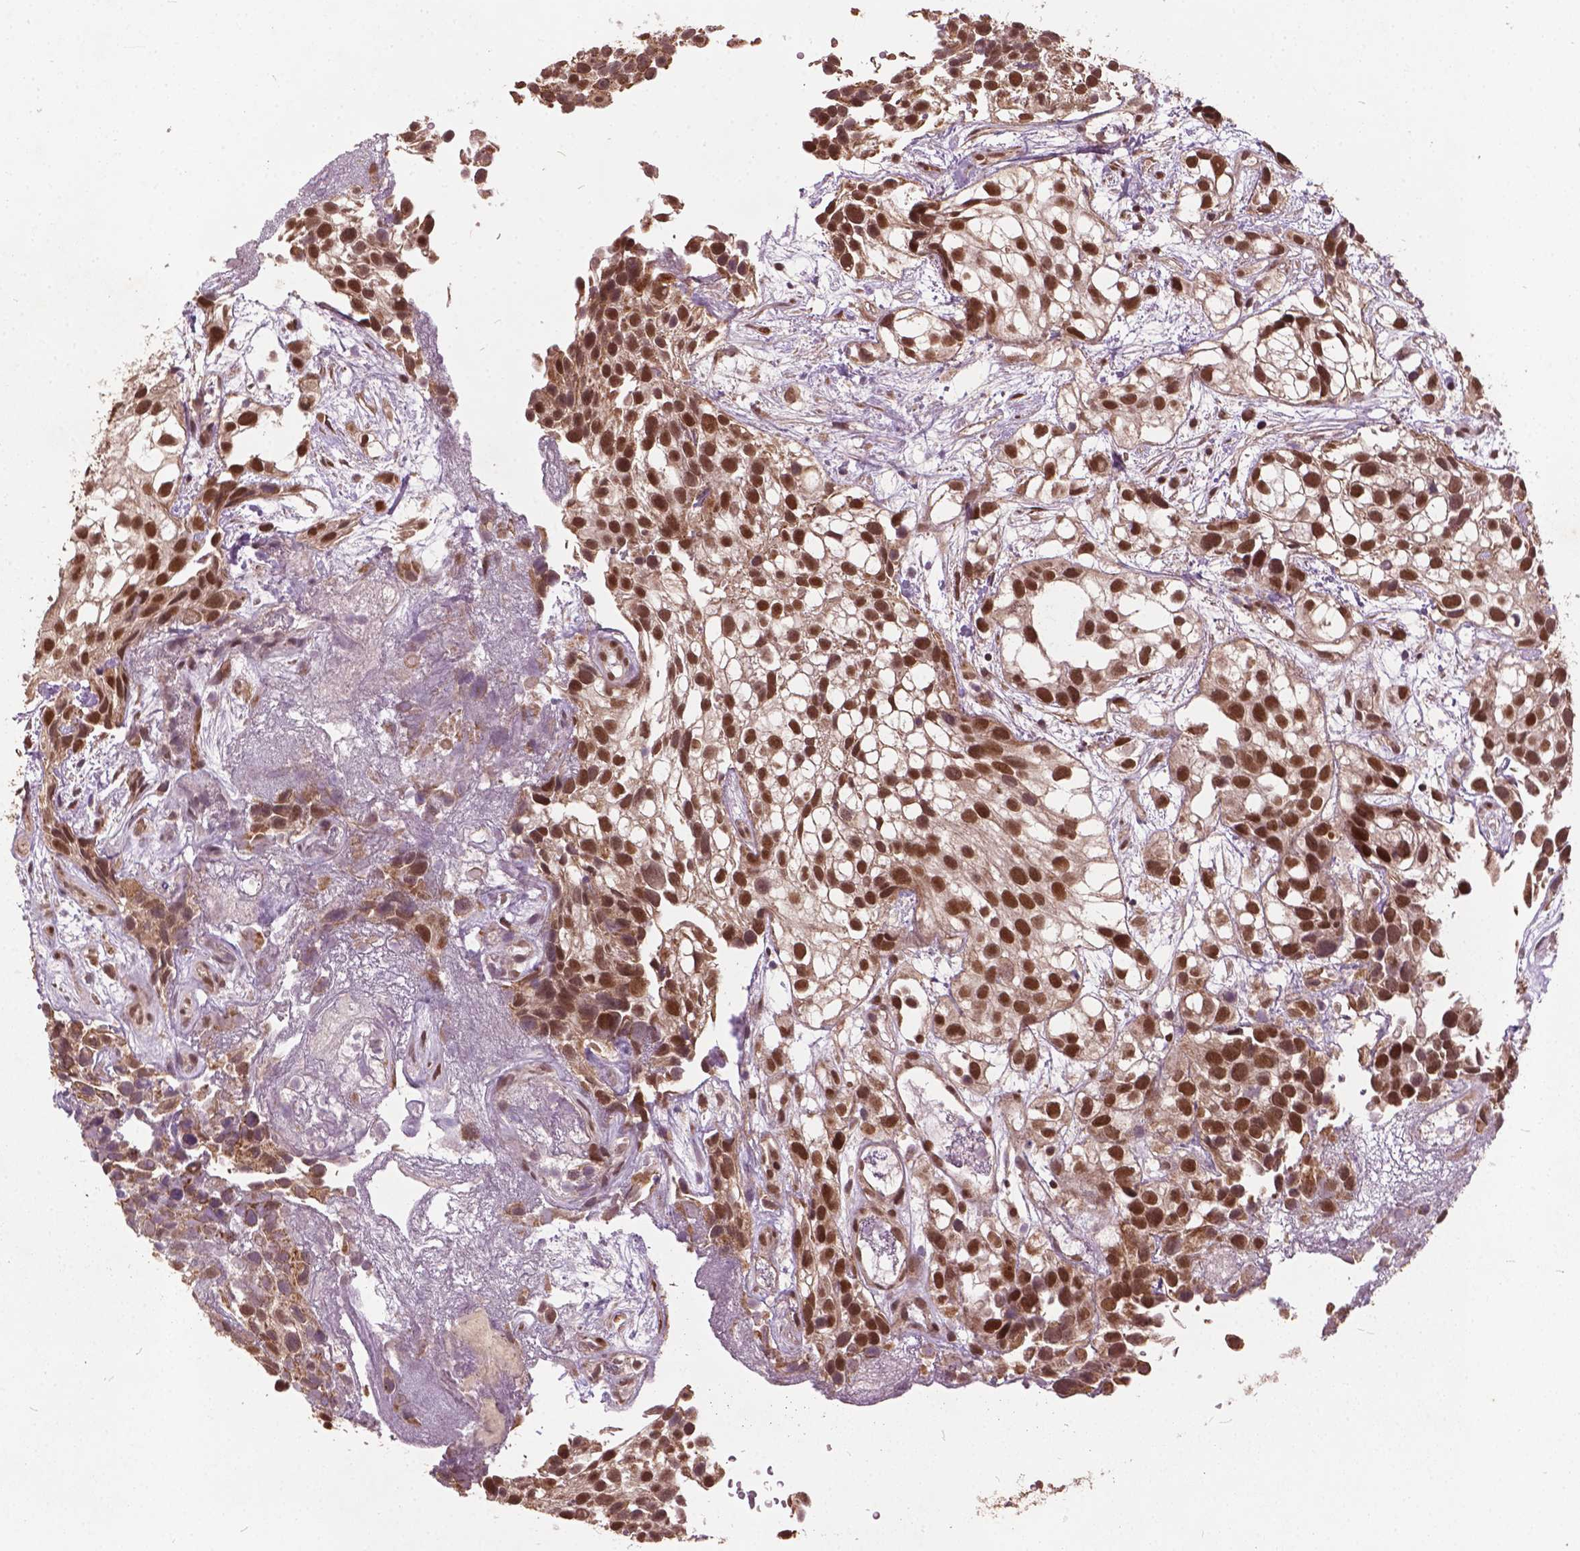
{"staining": {"intensity": "strong", "quantity": ">75%", "location": "cytoplasmic/membranous,nuclear"}, "tissue": "urothelial cancer", "cell_type": "Tumor cells", "image_type": "cancer", "snomed": [{"axis": "morphology", "description": "Urothelial carcinoma, High grade"}, {"axis": "topography", "description": "Urinary bladder"}], "caption": "There is high levels of strong cytoplasmic/membranous and nuclear positivity in tumor cells of urothelial cancer, as demonstrated by immunohistochemical staining (brown color).", "gene": "GPS2", "patient": {"sex": "male", "age": 56}}